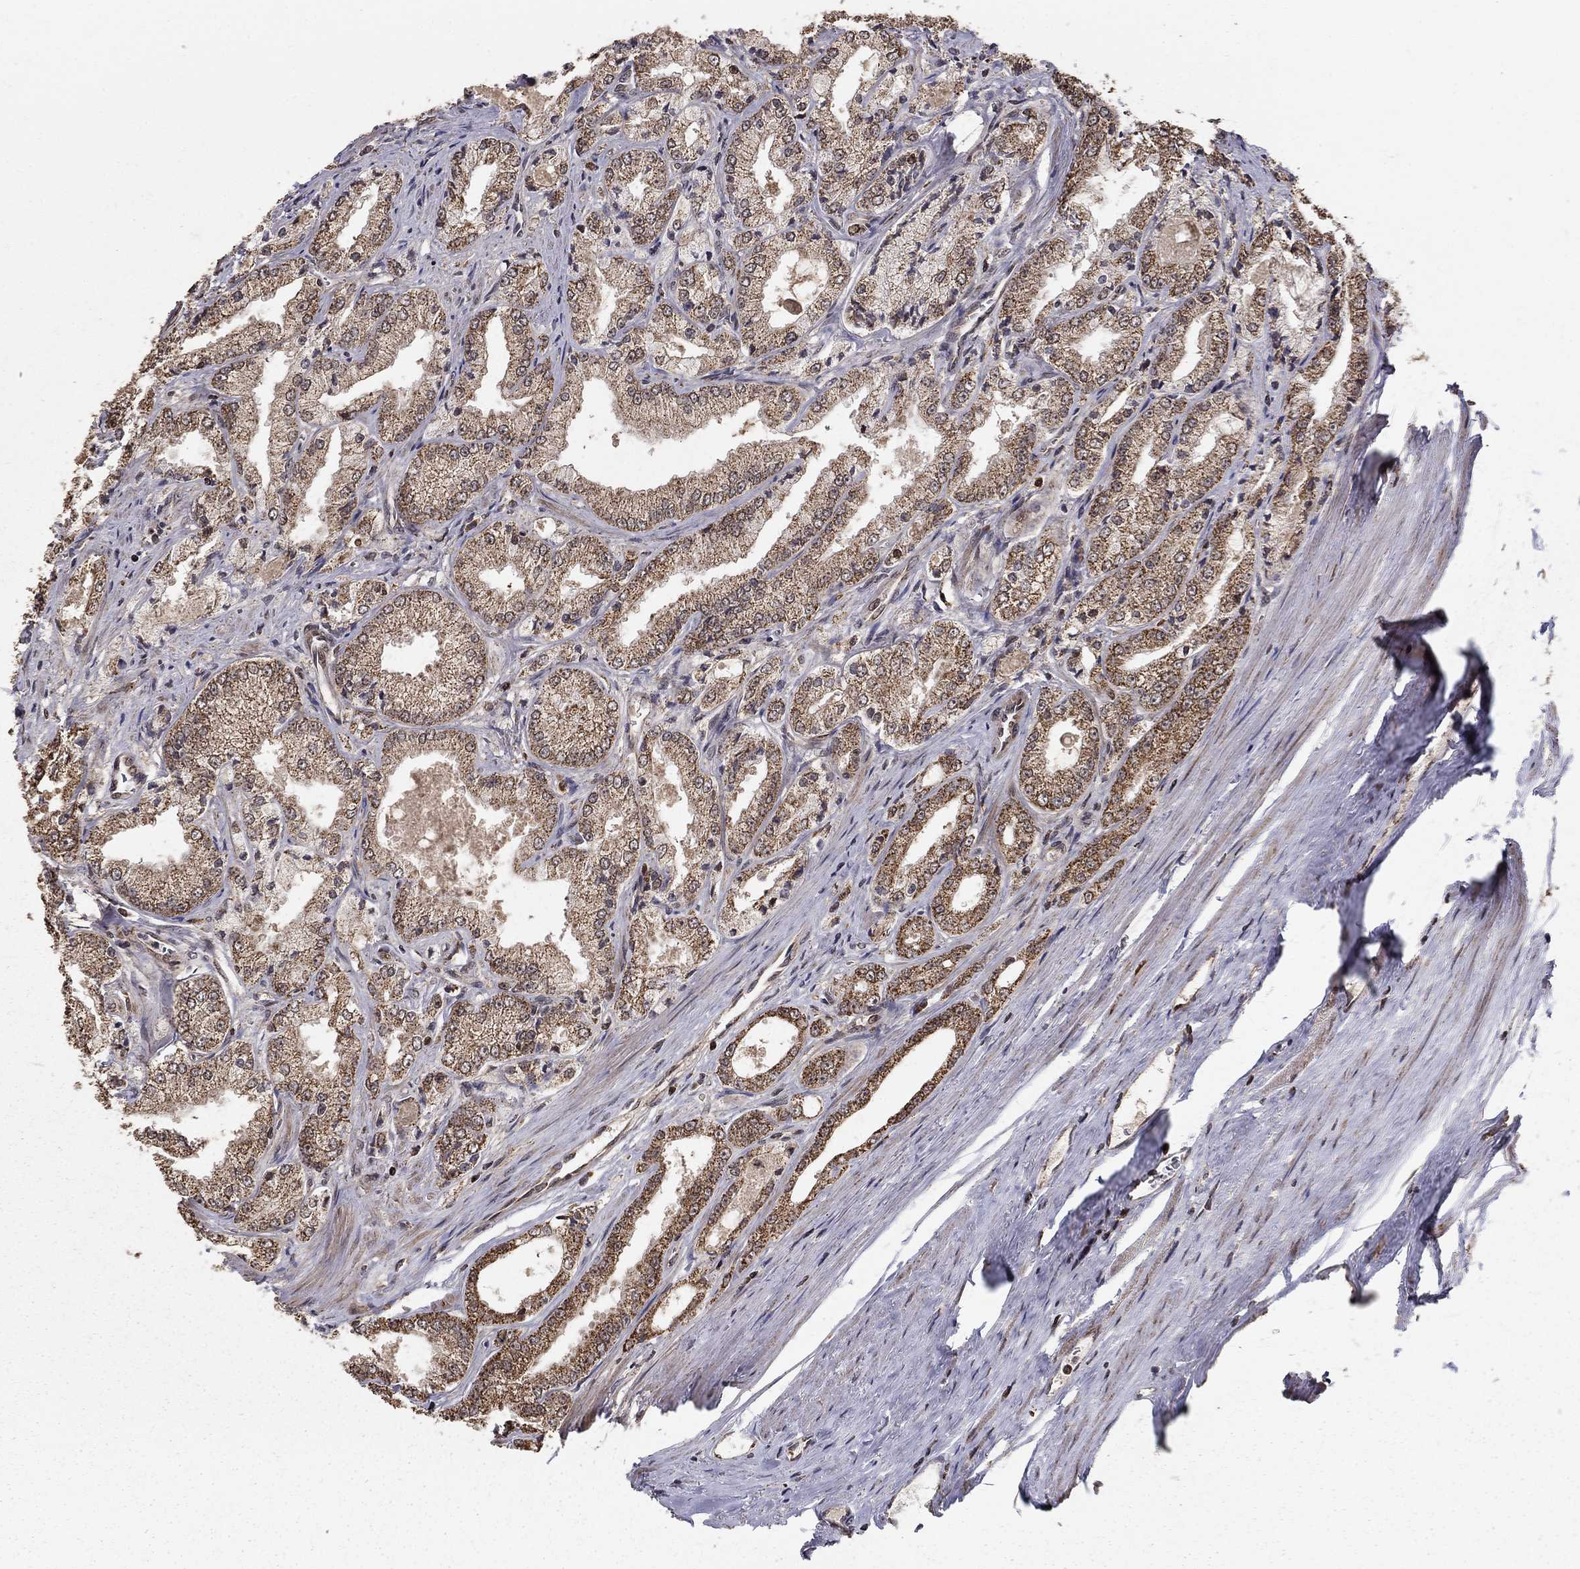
{"staining": {"intensity": "moderate", "quantity": "25%-75%", "location": "cytoplasmic/membranous"}, "tissue": "prostate cancer", "cell_type": "Tumor cells", "image_type": "cancer", "snomed": [{"axis": "morphology", "description": "Adenocarcinoma, NOS"}, {"axis": "morphology", "description": "Adenocarcinoma, High grade"}, {"axis": "topography", "description": "Prostate"}], "caption": "High-power microscopy captured an immunohistochemistry image of adenocarcinoma (high-grade) (prostate), revealing moderate cytoplasmic/membranous positivity in approximately 25%-75% of tumor cells.", "gene": "ACOT13", "patient": {"sex": "male", "age": 70}}